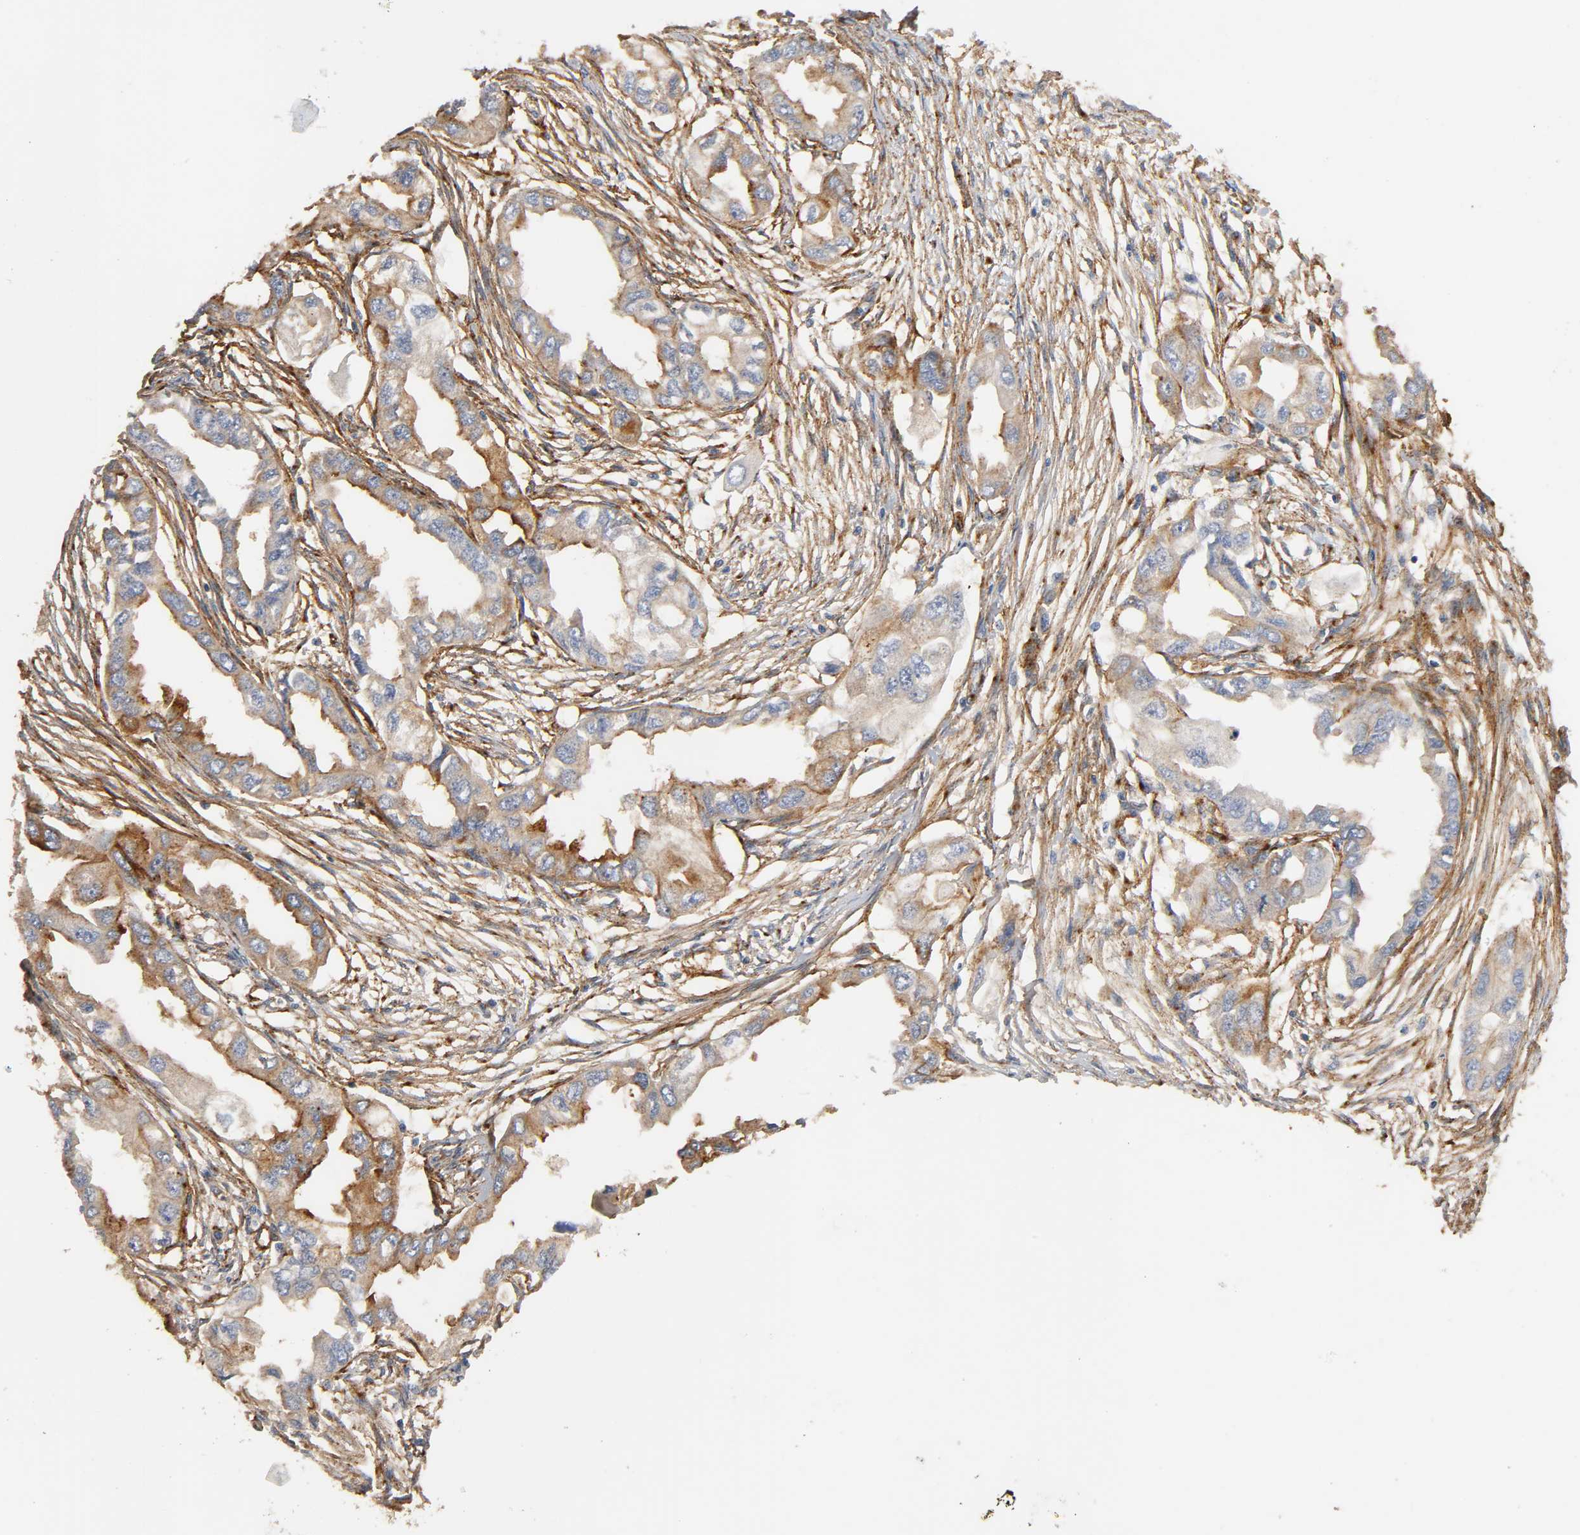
{"staining": {"intensity": "weak", "quantity": "<25%", "location": "cytoplasmic/membranous"}, "tissue": "endometrial cancer", "cell_type": "Tumor cells", "image_type": "cancer", "snomed": [{"axis": "morphology", "description": "Adenocarcinoma, NOS"}, {"axis": "topography", "description": "Endometrium"}], "caption": "Tumor cells show no significant protein positivity in endometrial cancer (adenocarcinoma).", "gene": "IFITM3", "patient": {"sex": "female", "age": 67}}